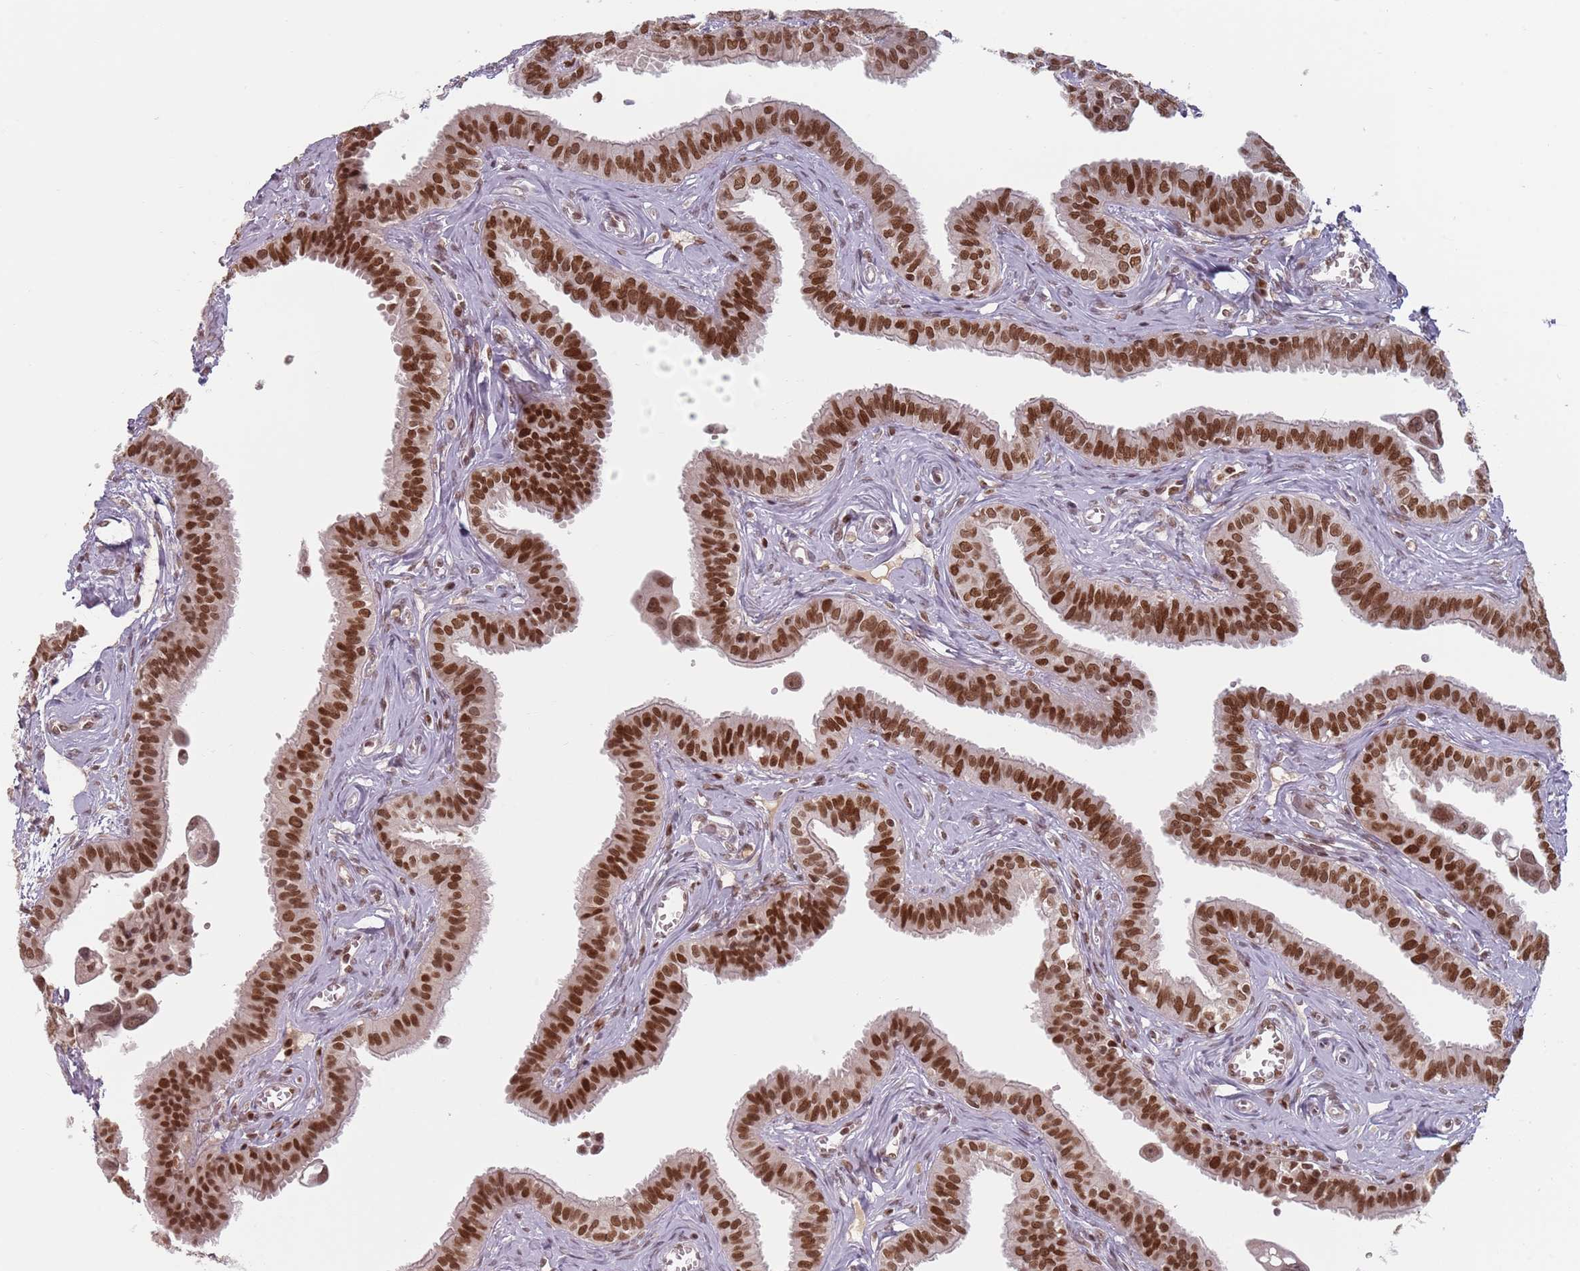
{"staining": {"intensity": "strong", "quantity": ">75%", "location": "nuclear"}, "tissue": "fallopian tube", "cell_type": "Glandular cells", "image_type": "normal", "snomed": [{"axis": "morphology", "description": "Normal tissue, NOS"}, {"axis": "morphology", "description": "Carcinoma, NOS"}, {"axis": "topography", "description": "Fallopian tube"}, {"axis": "topography", "description": "Ovary"}], "caption": "The immunohistochemical stain labels strong nuclear staining in glandular cells of normal fallopian tube.", "gene": "NUP50", "patient": {"sex": "female", "age": 59}}